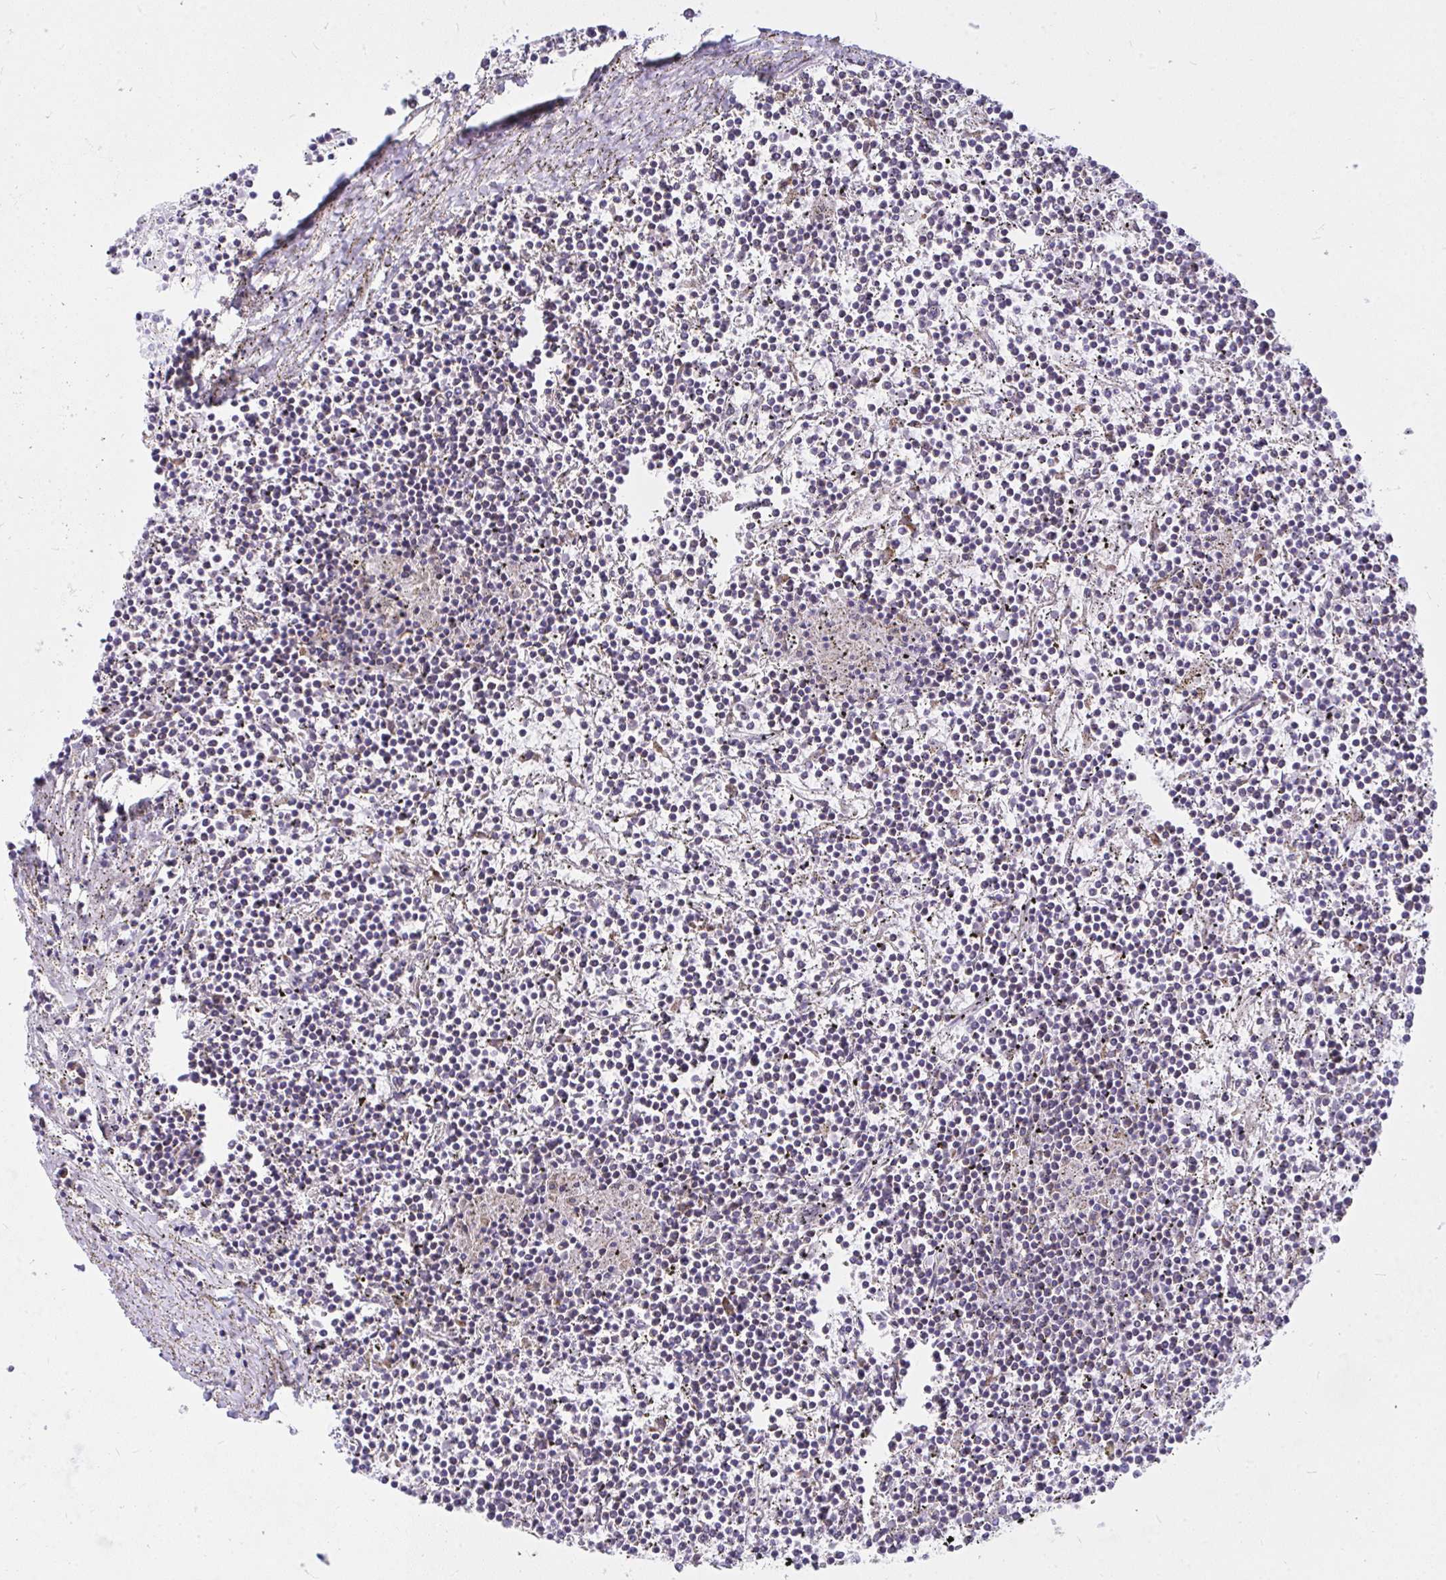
{"staining": {"intensity": "negative", "quantity": "none", "location": "none"}, "tissue": "lymphoma", "cell_type": "Tumor cells", "image_type": "cancer", "snomed": [{"axis": "morphology", "description": "Malignant lymphoma, non-Hodgkin's type, Low grade"}, {"axis": "topography", "description": "Spleen"}], "caption": "Tumor cells are negative for protein expression in human malignant lymphoma, non-Hodgkin's type (low-grade).", "gene": "CEP63", "patient": {"sex": "female", "age": 19}}